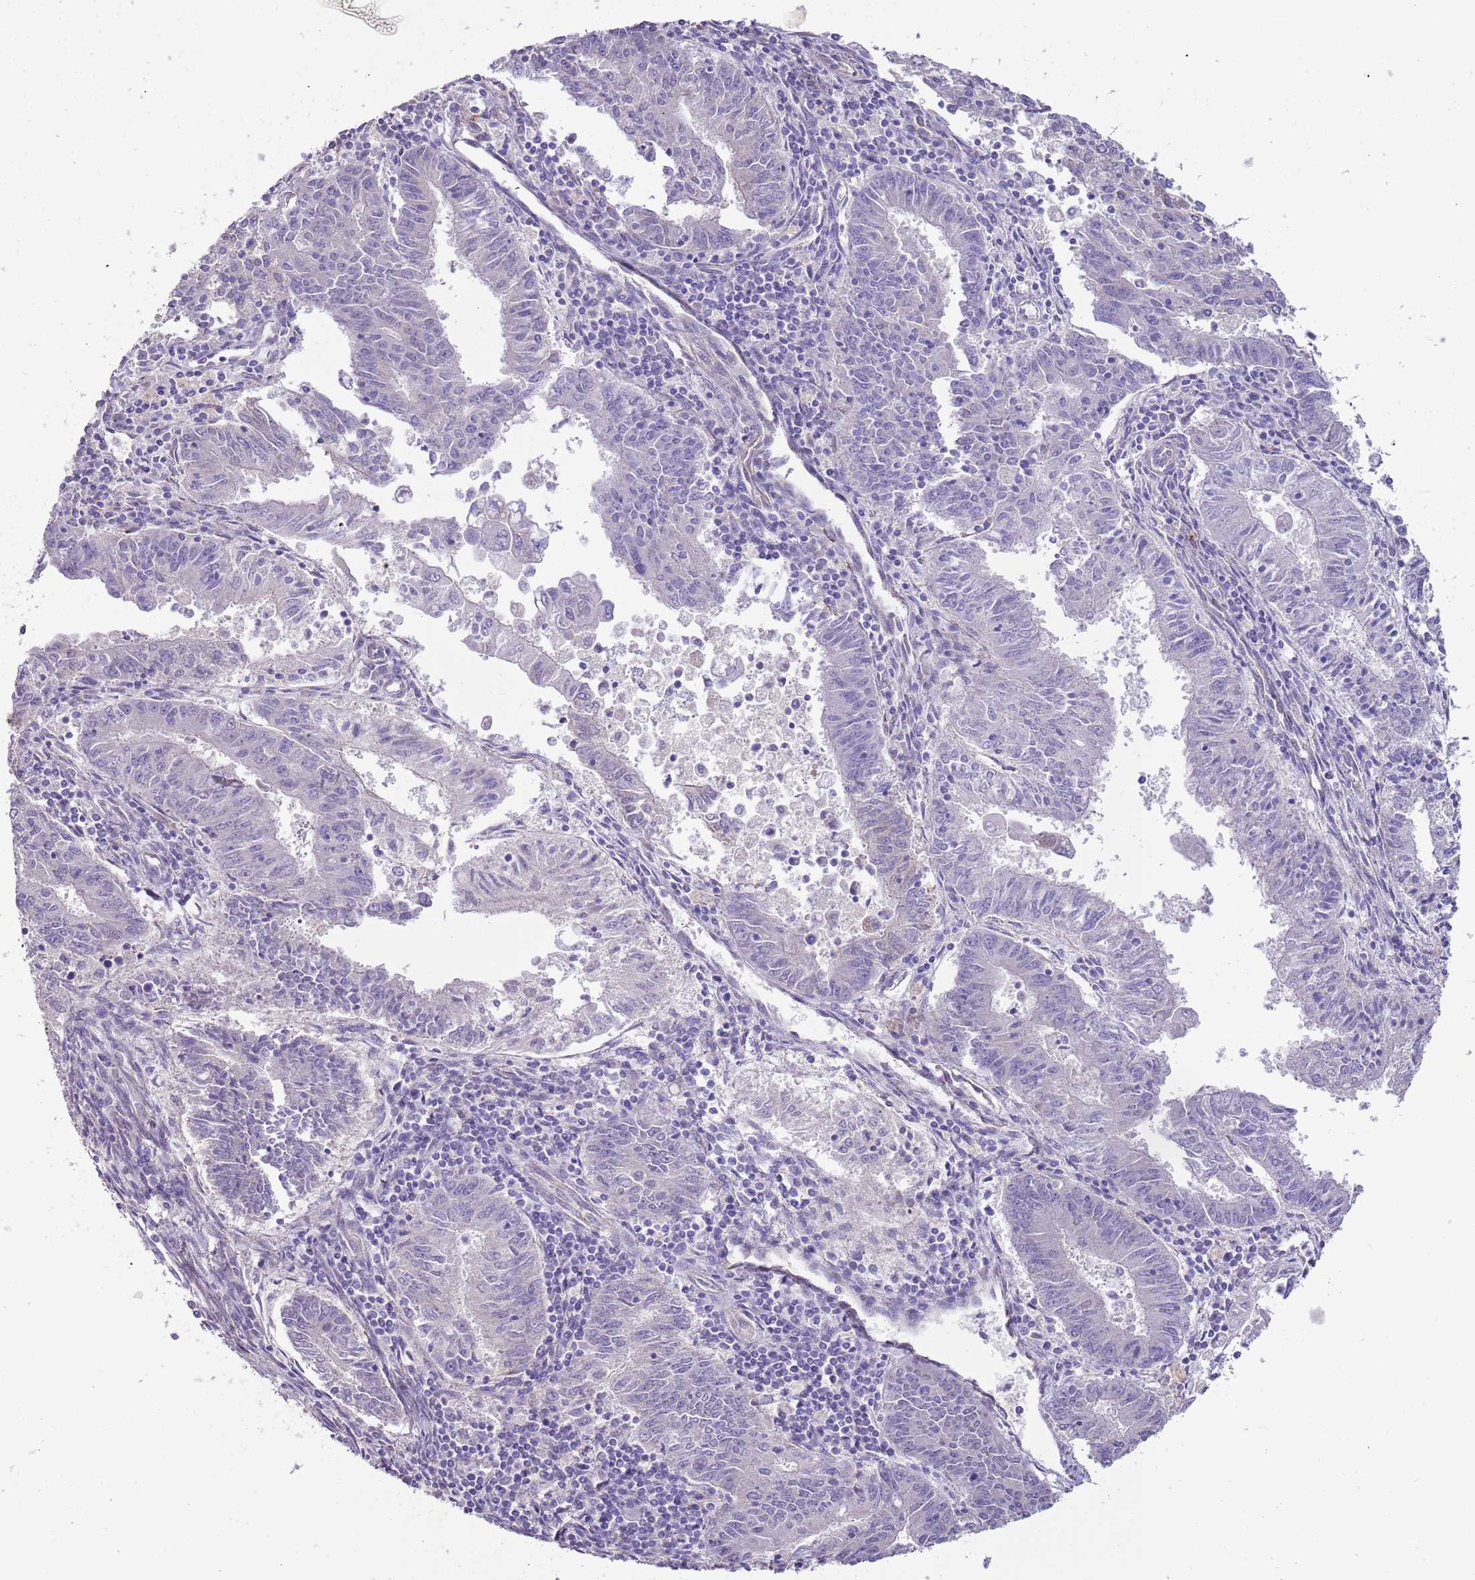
{"staining": {"intensity": "negative", "quantity": "none", "location": "none"}, "tissue": "endometrial cancer", "cell_type": "Tumor cells", "image_type": "cancer", "snomed": [{"axis": "morphology", "description": "Adenocarcinoma, NOS"}, {"axis": "topography", "description": "Endometrium"}], "caption": "Protein analysis of endometrial cancer reveals no significant positivity in tumor cells.", "gene": "RNF222", "patient": {"sex": "female", "age": 59}}